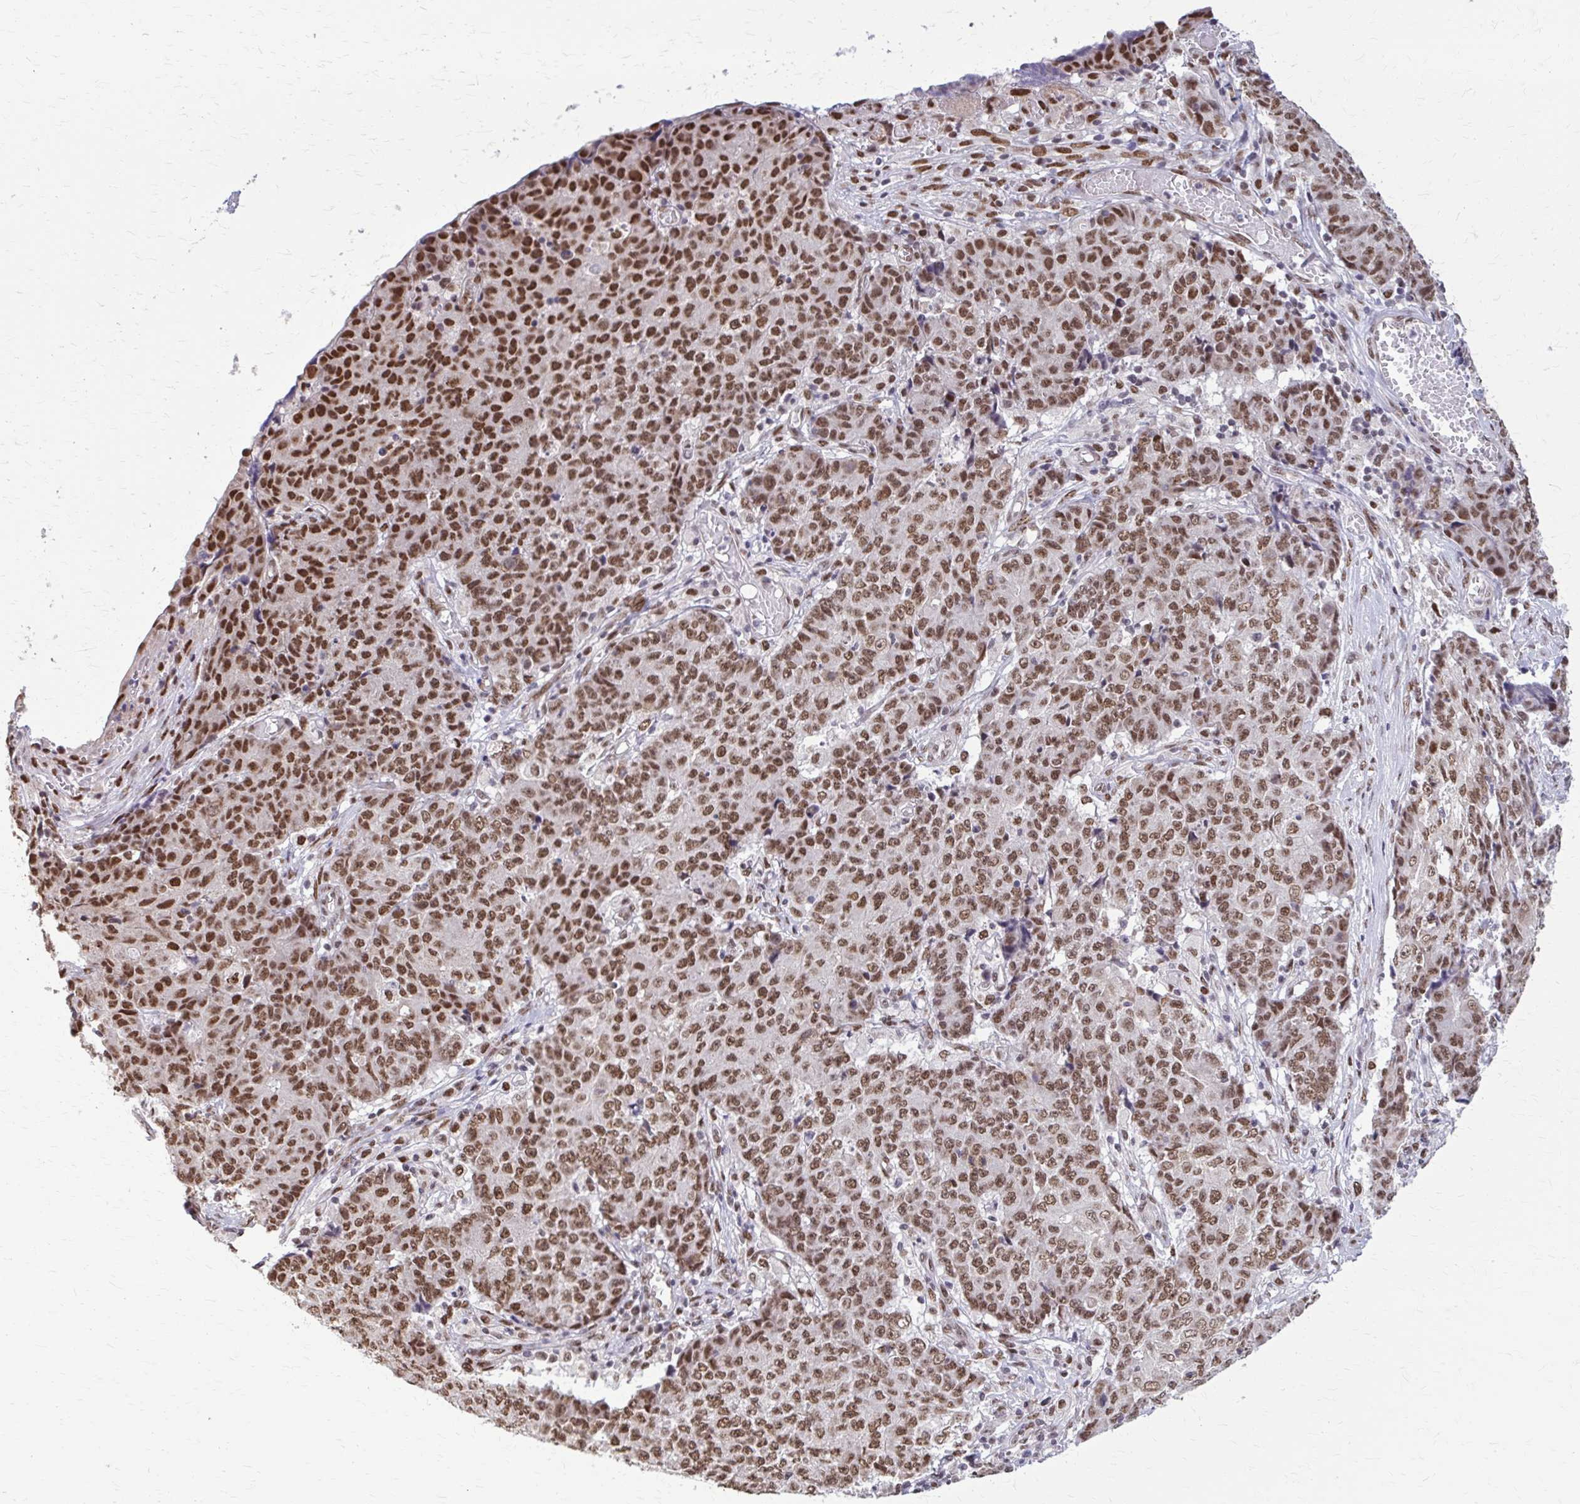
{"staining": {"intensity": "moderate", "quantity": ">75%", "location": "nuclear"}, "tissue": "ovarian cancer", "cell_type": "Tumor cells", "image_type": "cancer", "snomed": [{"axis": "morphology", "description": "Carcinoma, endometroid"}, {"axis": "topography", "description": "Ovary"}], "caption": "The immunohistochemical stain highlights moderate nuclear positivity in tumor cells of ovarian endometroid carcinoma tissue.", "gene": "TTF1", "patient": {"sex": "female", "age": 42}}